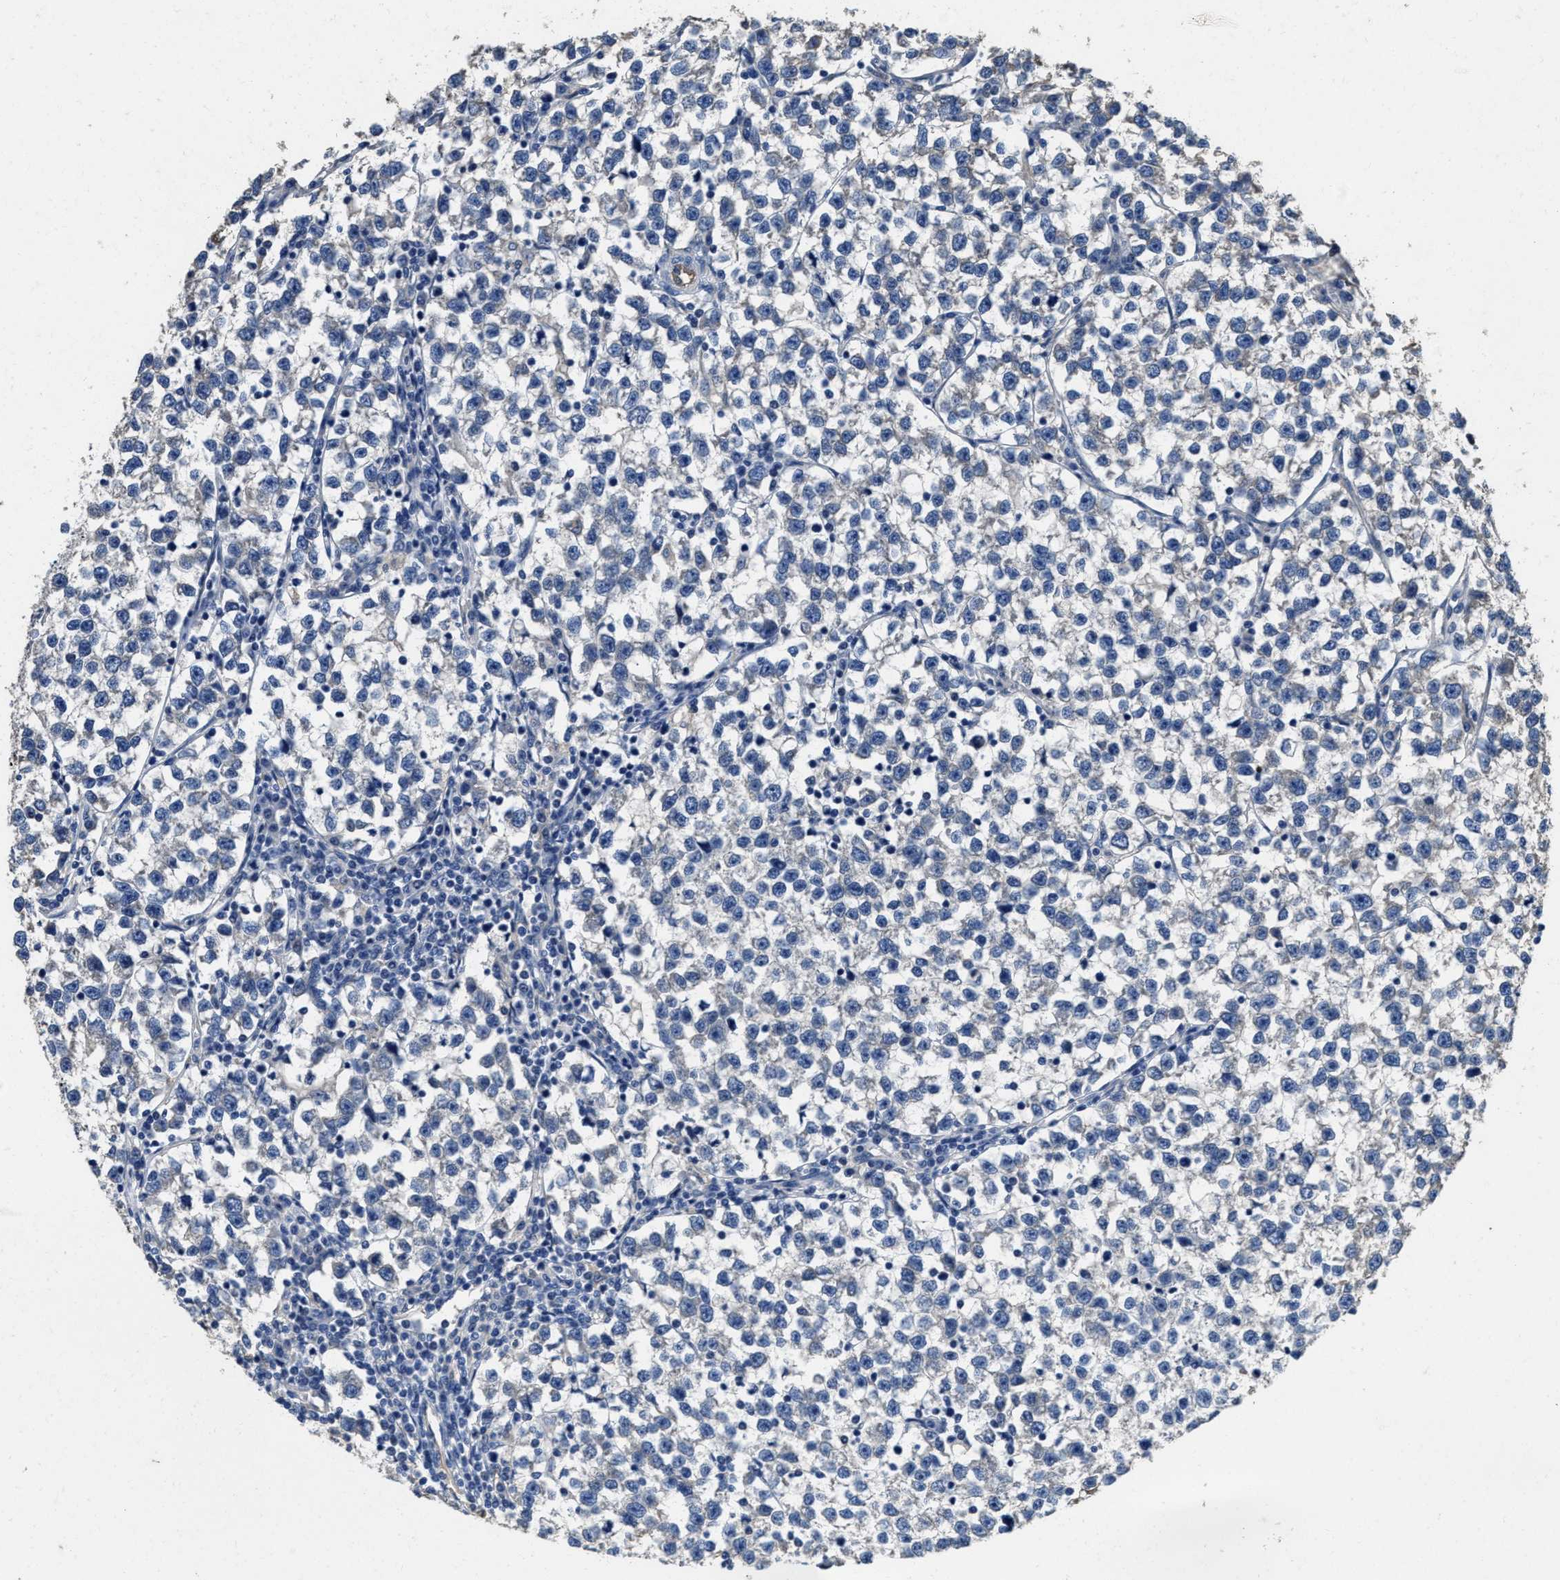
{"staining": {"intensity": "negative", "quantity": "none", "location": "none"}, "tissue": "testis cancer", "cell_type": "Tumor cells", "image_type": "cancer", "snomed": [{"axis": "morphology", "description": "Normal tissue, NOS"}, {"axis": "morphology", "description": "Seminoma, NOS"}, {"axis": "topography", "description": "Testis"}], "caption": "The micrograph reveals no significant staining in tumor cells of seminoma (testis). The staining was performed using DAB (3,3'-diaminobenzidine) to visualize the protein expression in brown, while the nuclei were stained in blue with hematoxylin (Magnification: 20x).", "gene": "PEG10", "patient": {"sex": "male", "age": 43}}